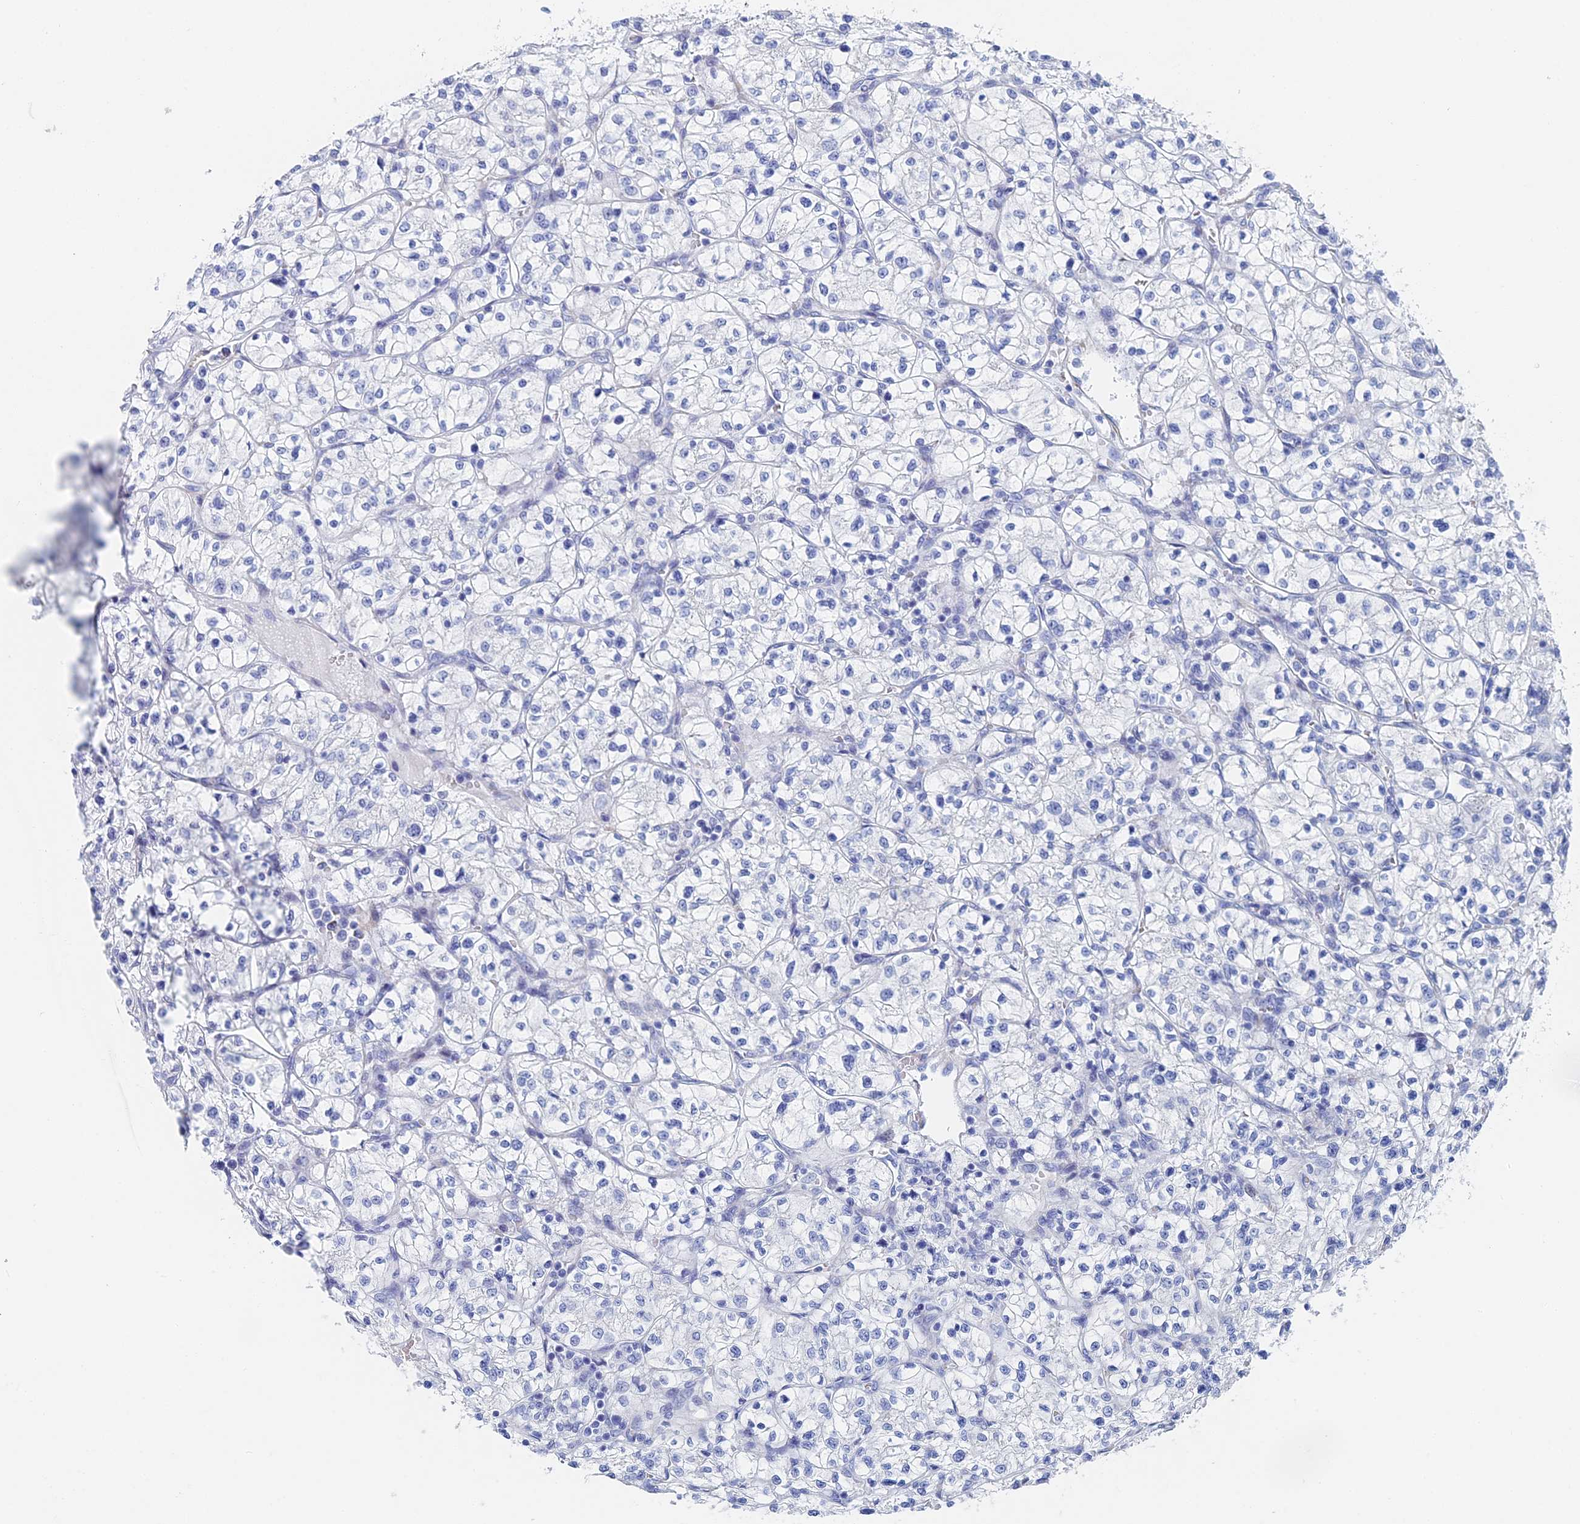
{"staining": {"intensity": "negative", "quantity": "none", "location": "none"}, "tissue": "renal cancer", "cell_type": "Tumor cells", "image_type": "cancer", "snomed": [{"axis": "morphology", "description": "Adenocarcinoma, NOS"}, {"axis": "topography", "description": "Kidney"}], "caption": "This is an immunohistochemistry micrograph of human renal adenocarcinoma. There is no expression in tumor cells.", "gene": "KCNK18", "patient": {"sex": "female", "age": 64}}